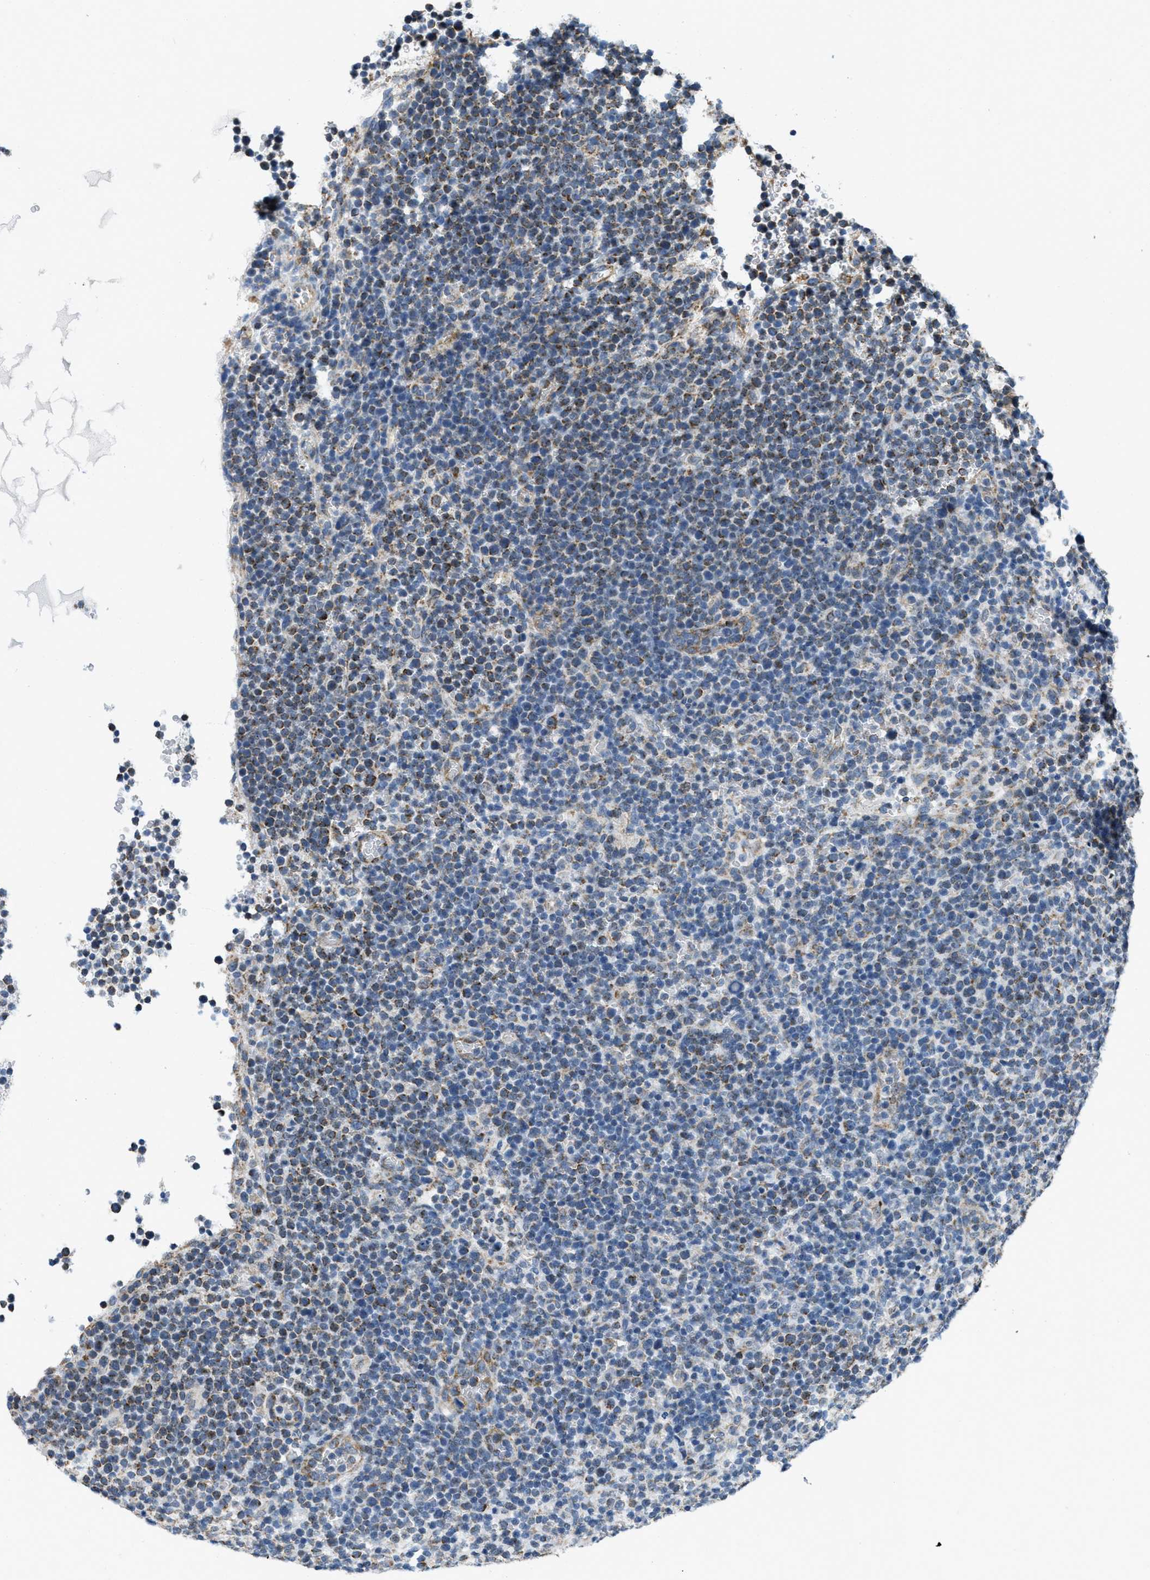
{"staining": {"intensity": "moderate", "quantity": "<25%", "location": "cytoplasmic/membranous"}, "tissue": "lymphoma", "cell_type": "Tumor cells", "image_type": "cancer", "snomed": [{"axis": "morphology", "description": "Malignant lymphoma, non-Hodgkin's type, High grade"}, {"axis": "topography", "description": "Lymph node"}], "caption": "This is a photomicrograph of immunohistochemistry (IHC) staining of high-grade malignant lymphoma, non-Hodgkin's type, which shows moderate positivity in the cytoplasmic/membranous of tumor cells.", "gene": "TOMM70", "patient": {"sex": "male", "age": 61}}